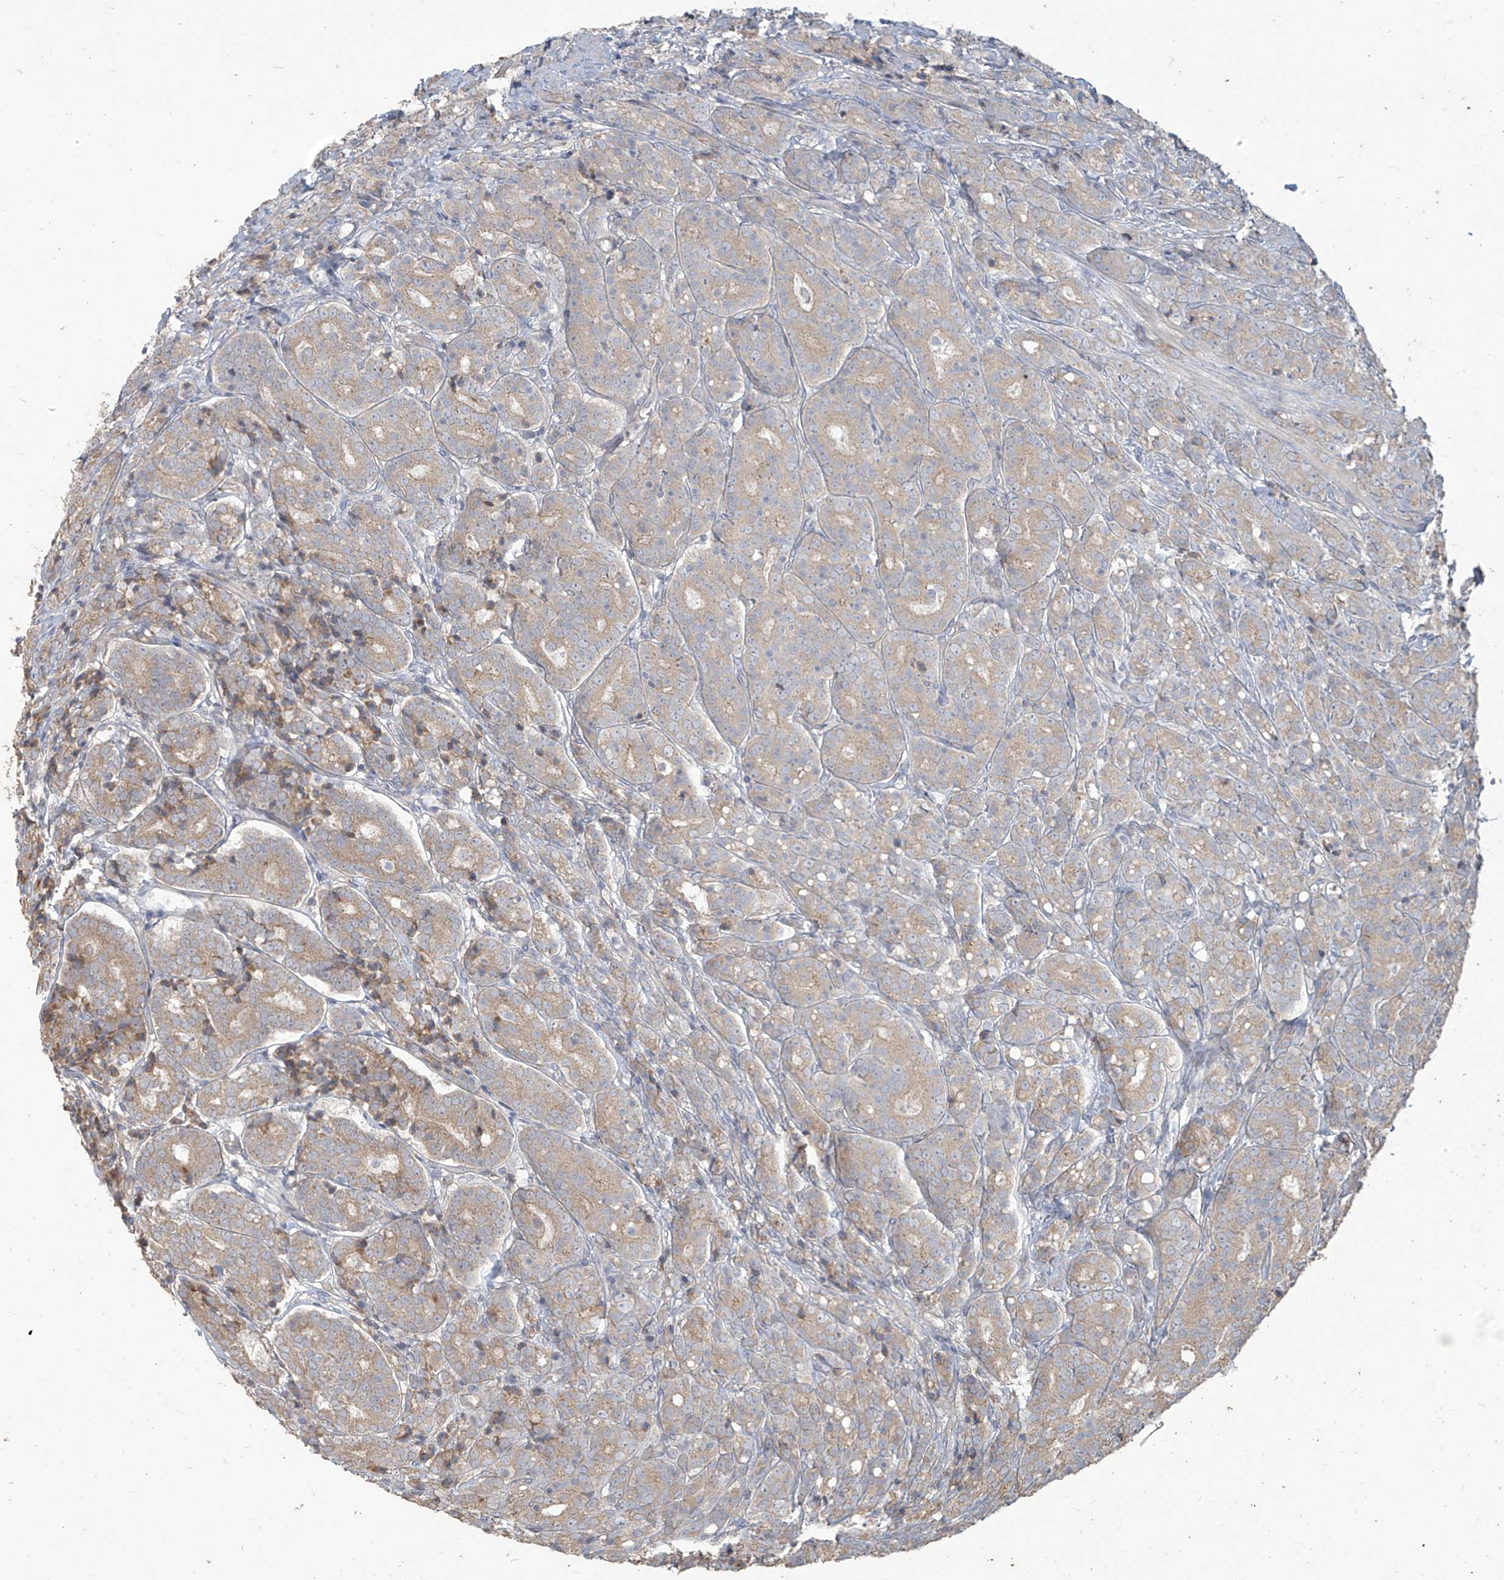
{"staining": {"intensity": "weak", "quantity": "25%-75%", "location": "cytoplasmic/membranous"}, "tissue": "prostate cancer", "cell_type": "Tumor cells", "image_type": "cancer", "snomed": [{"axis": "morphology", "description": "Adenocarcinoma, High grade"}, {"axis": "topography", "description": "Prostate"}], "caption": "Immunohistochemistry (IHC) image of neoplastic tissue: human prostate adenocarcinoma (high-grade) stained using IHC reveals low levels of weak protein expression localized specifically in the cytoplasmic/membranous of tumor cells, appearing as a cytoplasmic/membranous brown color.", "gene": "MAGIX", "patient": {"sex": "male", "age": 62}}